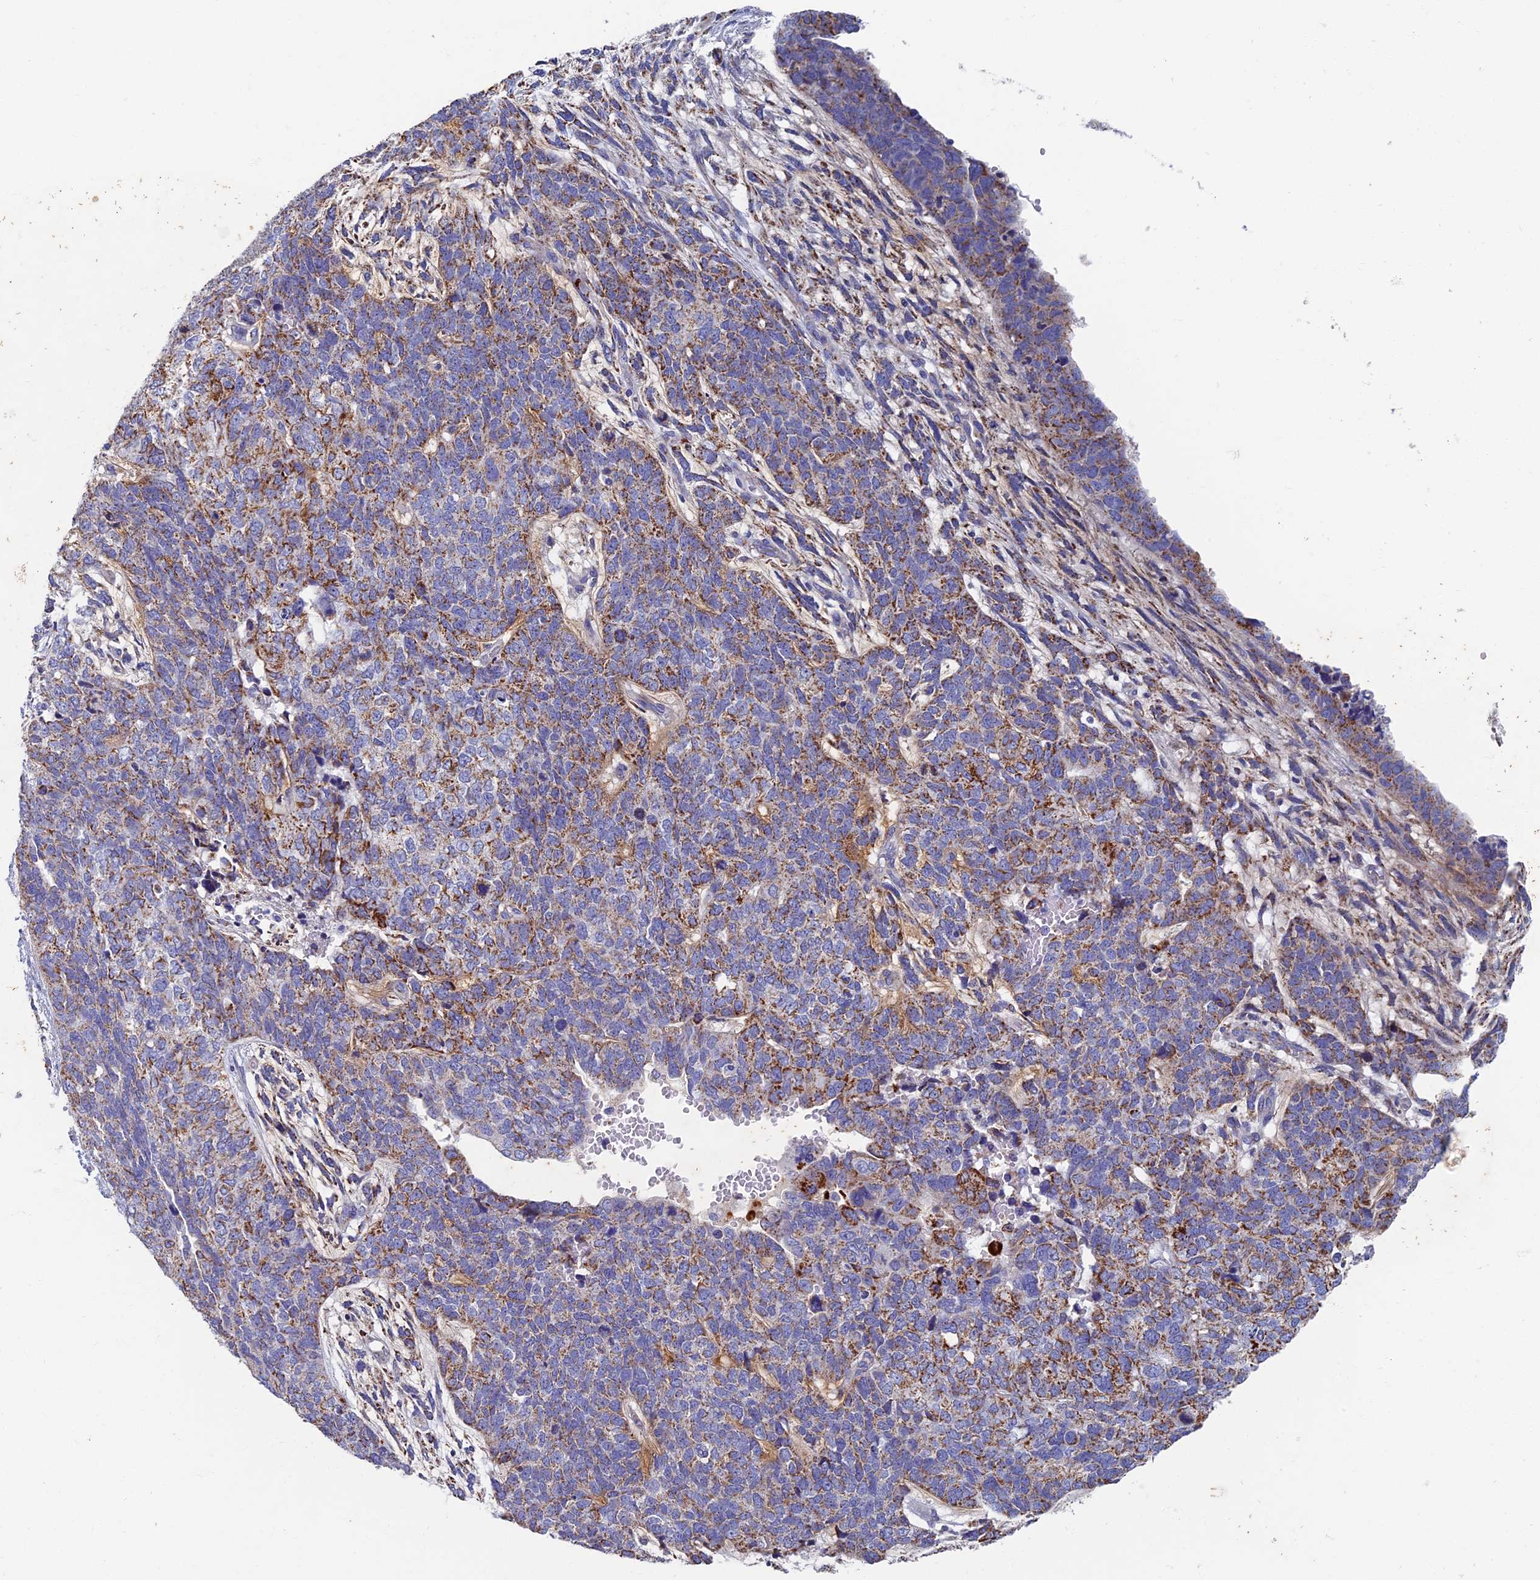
{"staining": {"intensity": "moderate", "quantity": "25%-75%", "location": "cytoplasmic/membranous"}, "tissue": "cervical cancer", "cell_type": "Tumor cells", "image_type": "cancer", "snomed": [{"axis": "morphology", "description": "Squamous cell carcinoma, NOS"}, {"axis": "topography", "description": "Cervix"}], "caption": "Protein expression analysis of human cervical cancer reveals moderate cytoplasmic/membranous positivity in about 25%-75% of tumor cells.", "gene": "OAT", "patient": {"sex": "female", "age": 63}}